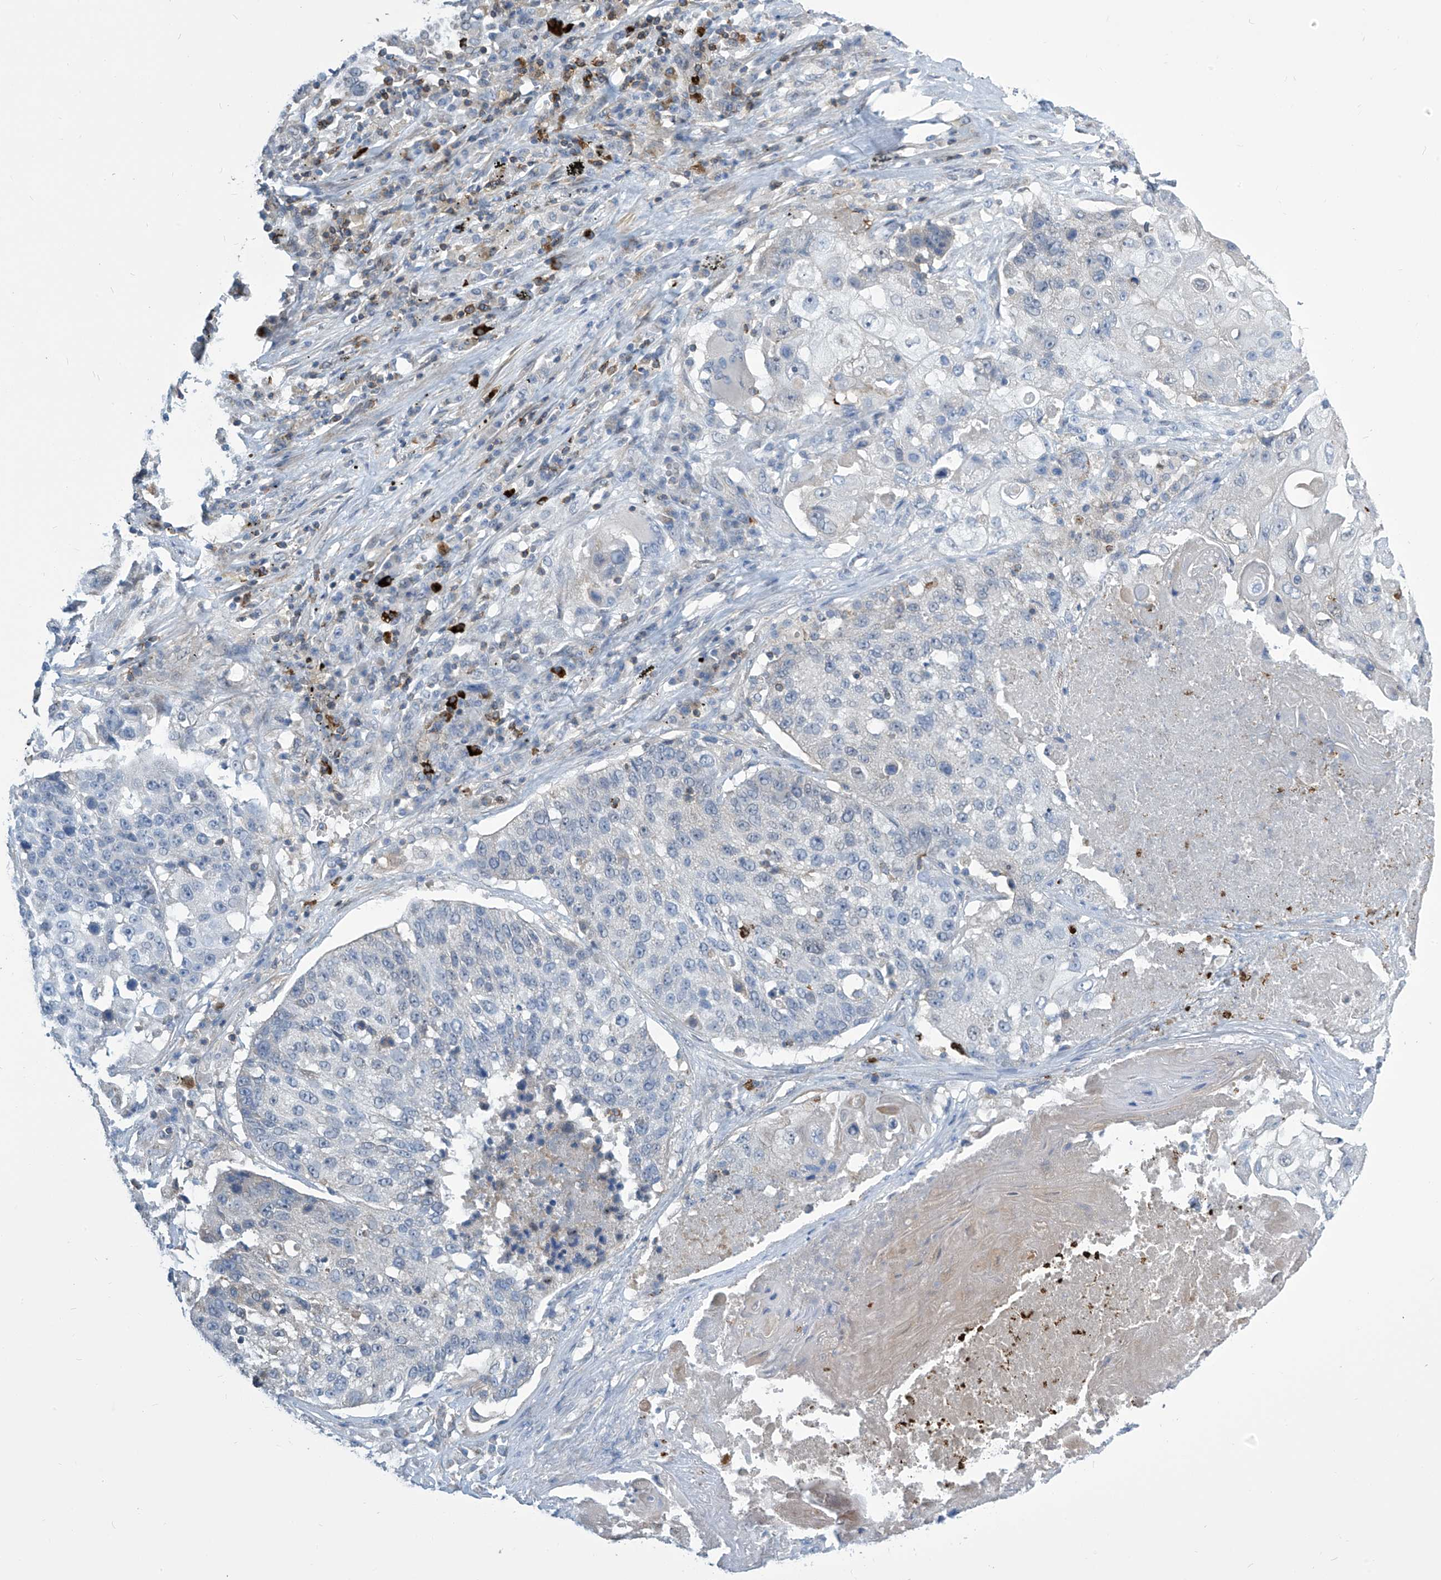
{"staining": {"intensity": "negative", "quantity": "none", "location": "none"}, "tissue": "lung cancer", "cell_type": "Tumor cells", "image_type": "cancer", "snomed": [{"axis": "morphology", "description": "Squamous cell carcinoma, NOS"}, {"axis": "topography", "description": "Lung"}], "caption": "Immunohistochemistry of squamous cell carcinoma (lung) reveals no positivity in tumor cells.", "gene": "IBA57", "patient": {"sex": "male", "age": 61}}